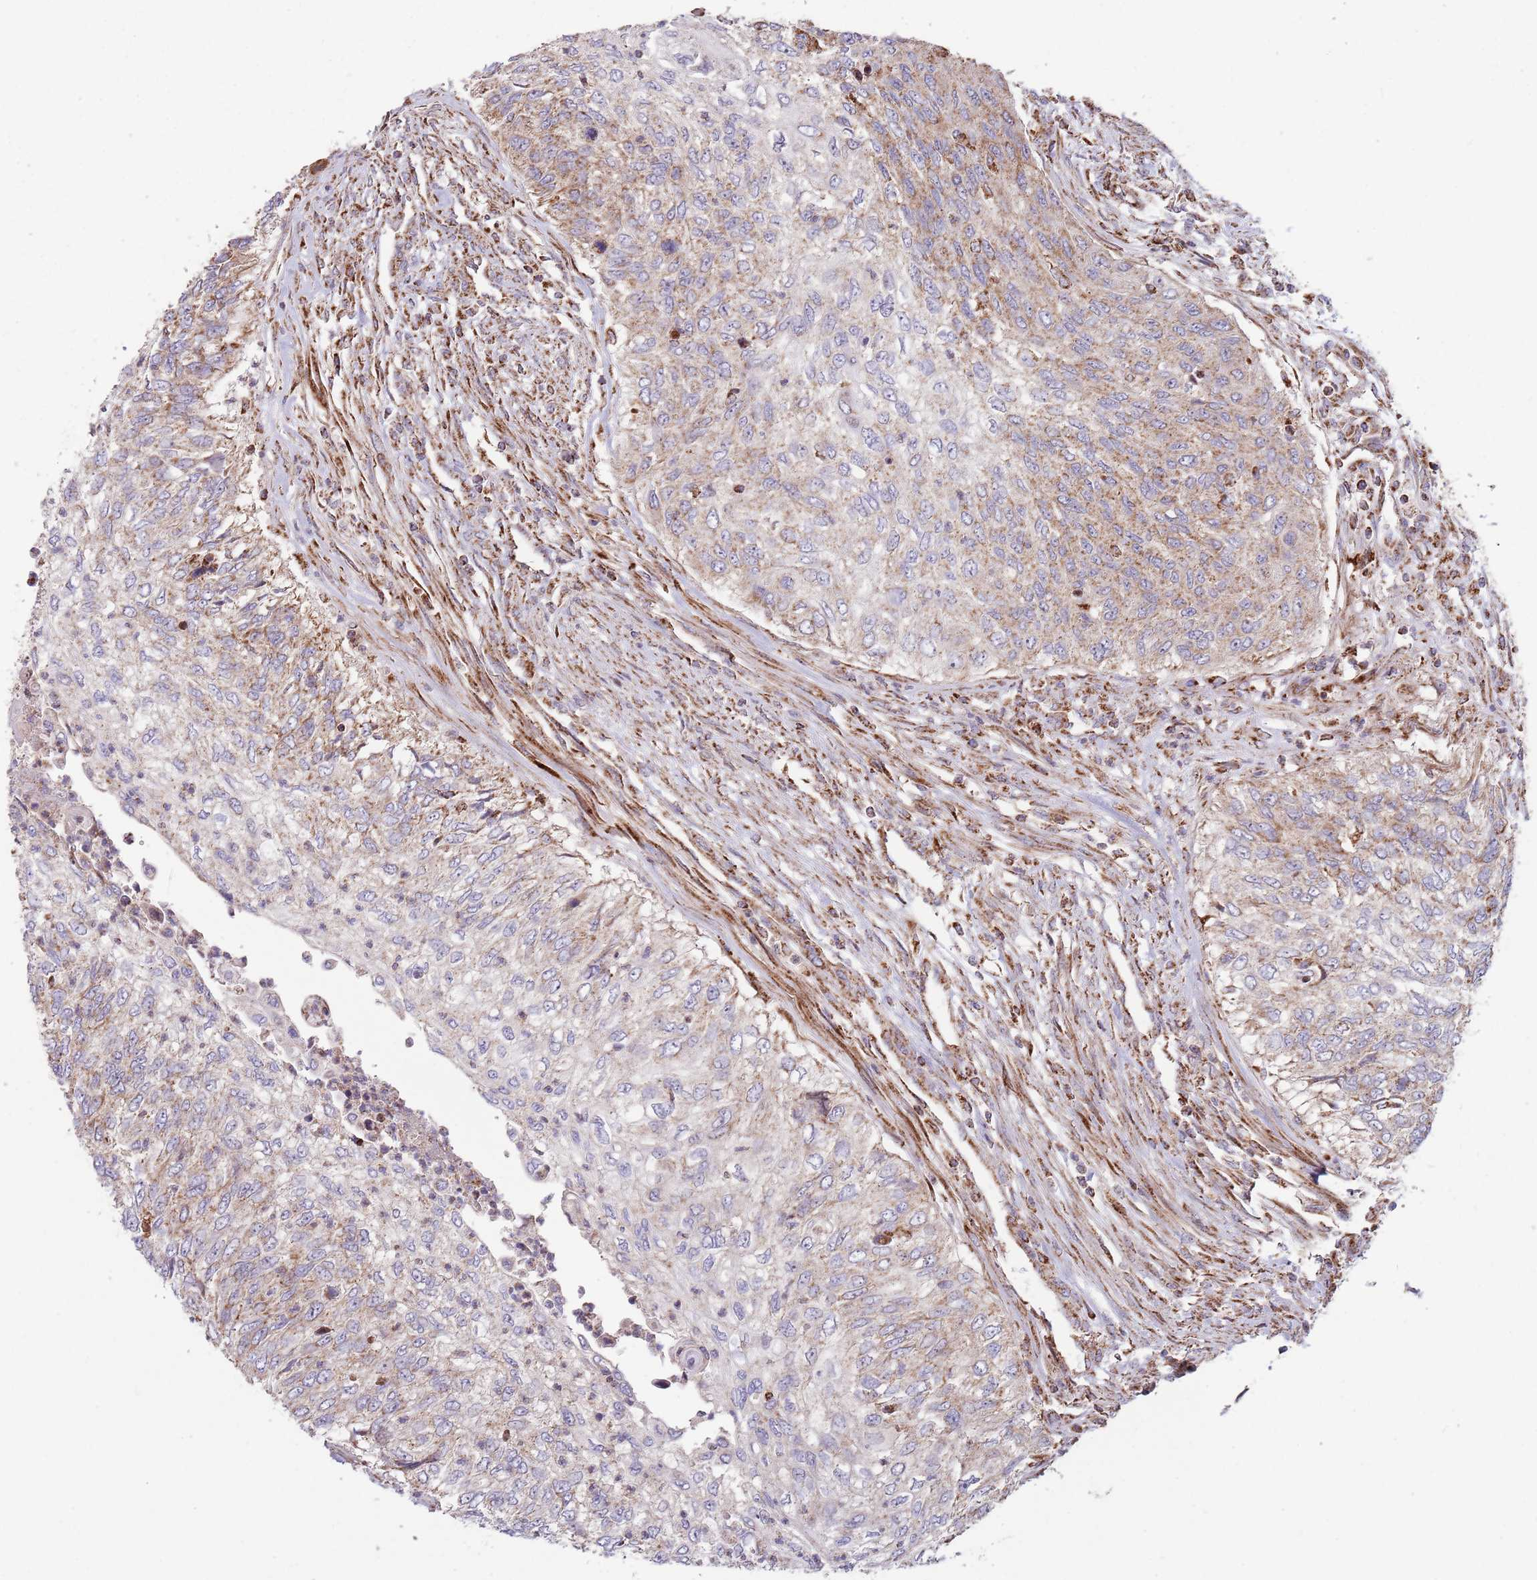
{"staining": {"intensity": "moderate", "quantity": "<25%", "location": "cytoplasmic/membranous"}, "tissue": "urothelial cancer", "cell_type": "Tumor cells", "image_type": "cancer", "snomed": [{"axis": "morphology", "description": "Urothelial carcinoma, High grade"}, {"axis": "topography", "description": "Urinary bladder"}], "caption": "Urothelial cancer was stained to show a protein in brown. There is low levels of moderate cytoplasmic/membranous expression in about <25% of tumor cells. The staining was performed using DAB (3,3'-diaminobenzidine), with brown indicating positive protein expression. Nuclei are stained blue with hematoxylin.", "gene": "ATP5PD", "patient": {"sex": "female", "age": 60}}